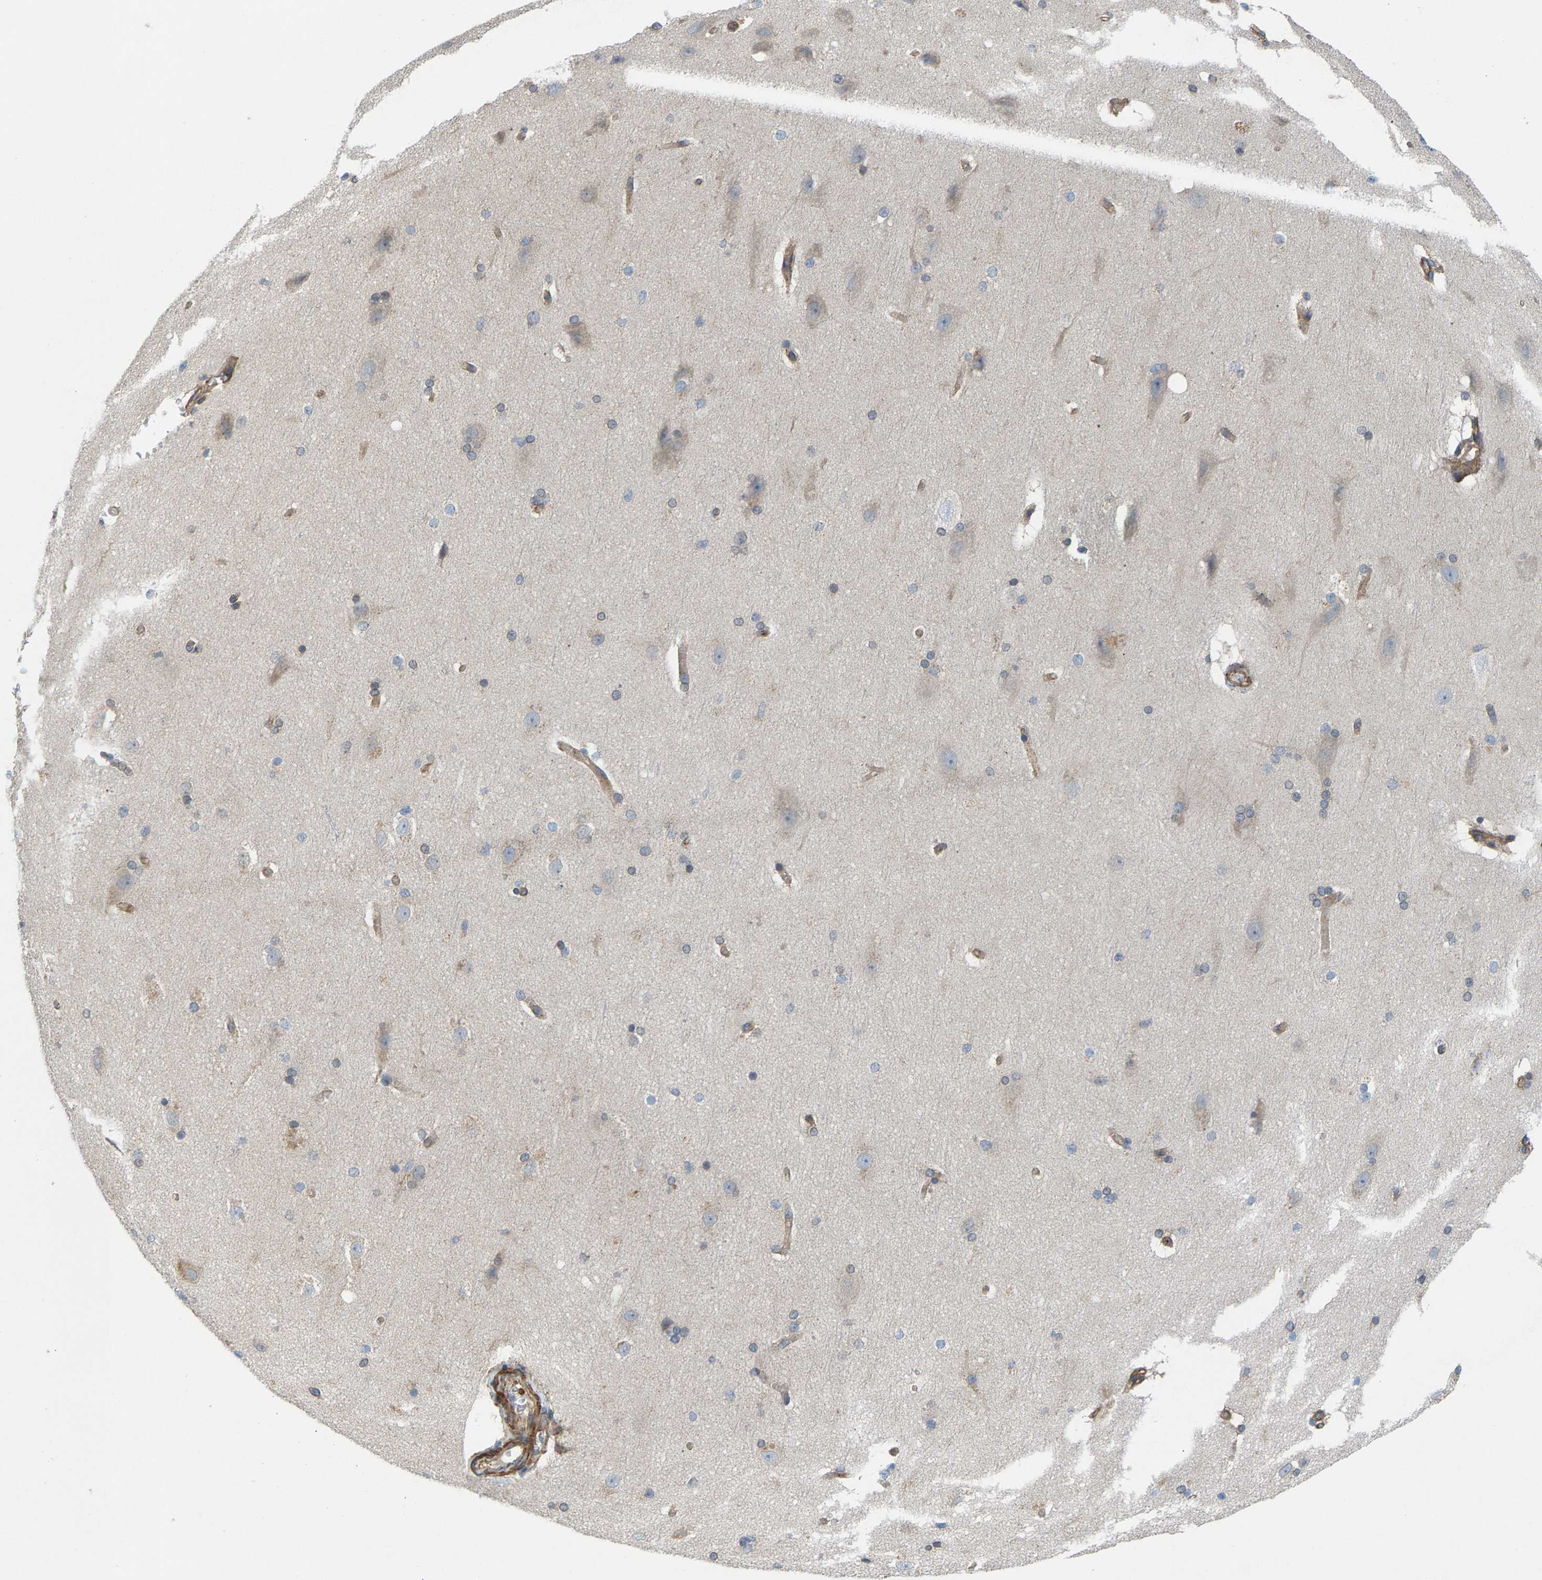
{"staining": {"intensity": "weak", "quantity": ">75%", "location": "cytoplasmic/membranous"}, "tissue": "cerebral cortex", "cell_type": "Endothelial cells", "image_type": "normal", "snomed": [{"axis": "morphology", "description": "Normal tissue, NOS"}, {"axis": "topography", "description": "Cerebral cortex"}, {"axis": "topography", "description": "Hippocampus"}], "caption": "Immunohistochemistry image of unremarkable cerebral cortex: human cerebral cortex stained using IHC demonstrates low levels of weak protein expression localized specifically in the cytoplasmic/membranous of endothelial cells, appearing as a cytoplasmic/membranous brown color.", "gene": "PDCL", "patient": {"sex": "female", "age": 19}}